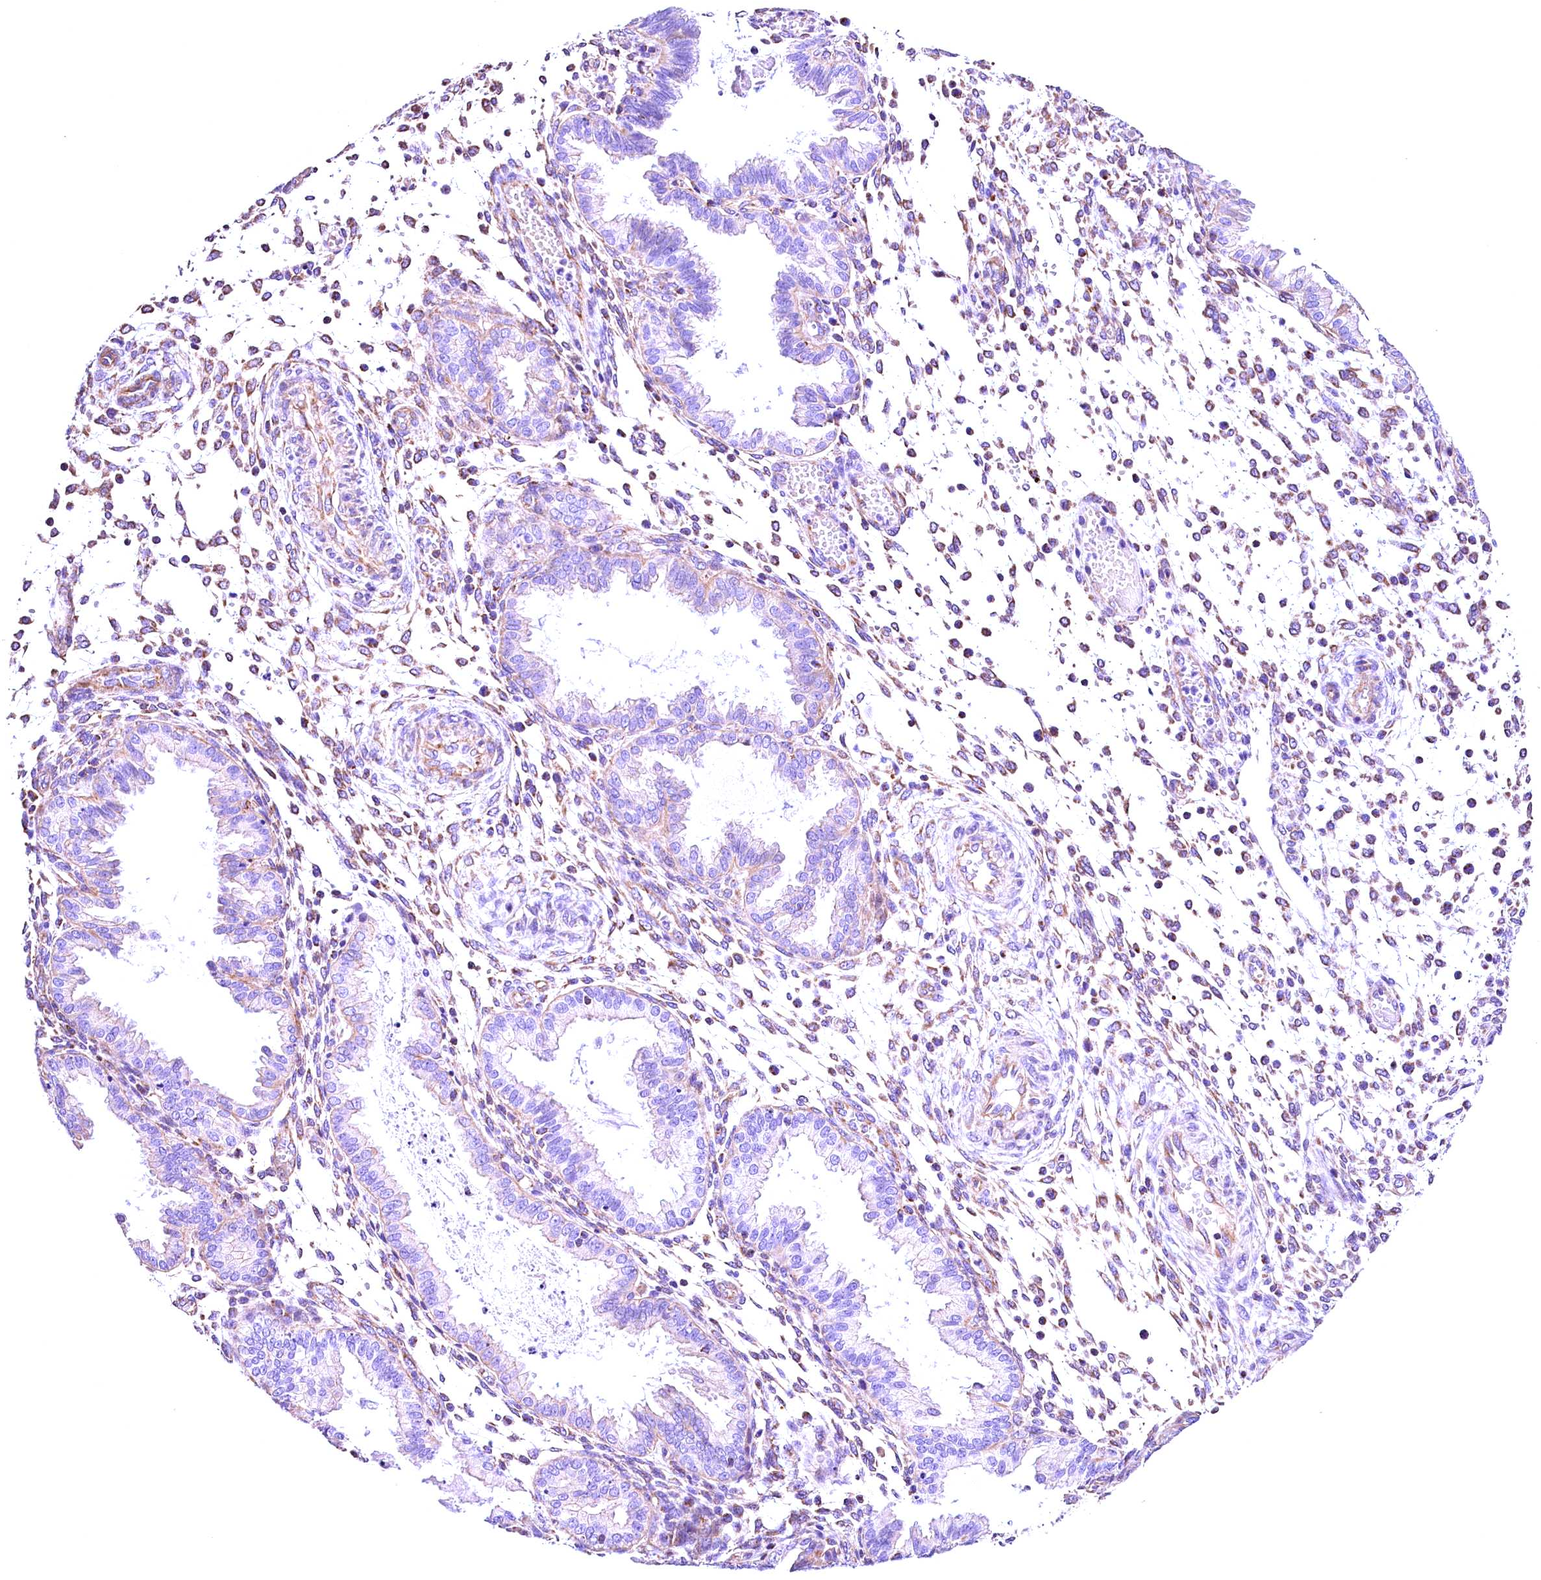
{"staining": {"intensity": "moderate", "quantity": "<25%", "location": "cytoplasmic/membranous"}, "tissue": "endometrium", "cell_type": "Cells in endometrial stroma", "image_type": "normal", "snomed": [{"axis": "morphology", "description": "Normal tissue, NOS"}, {"axis": "topography", "description": "Endometrium"}], "caption": "Cells in endometrial stroma exhibit low levels of moderate cytoplasmic/membranous positivity in about <25% of cells in benign human endometrium. (Stains: DAB in brown, nuclei in blue, Microscopy: brightfield microscopy at high magnification).", "gene": "ACAA2", "patient": {"sex": "female", "age": 33}}